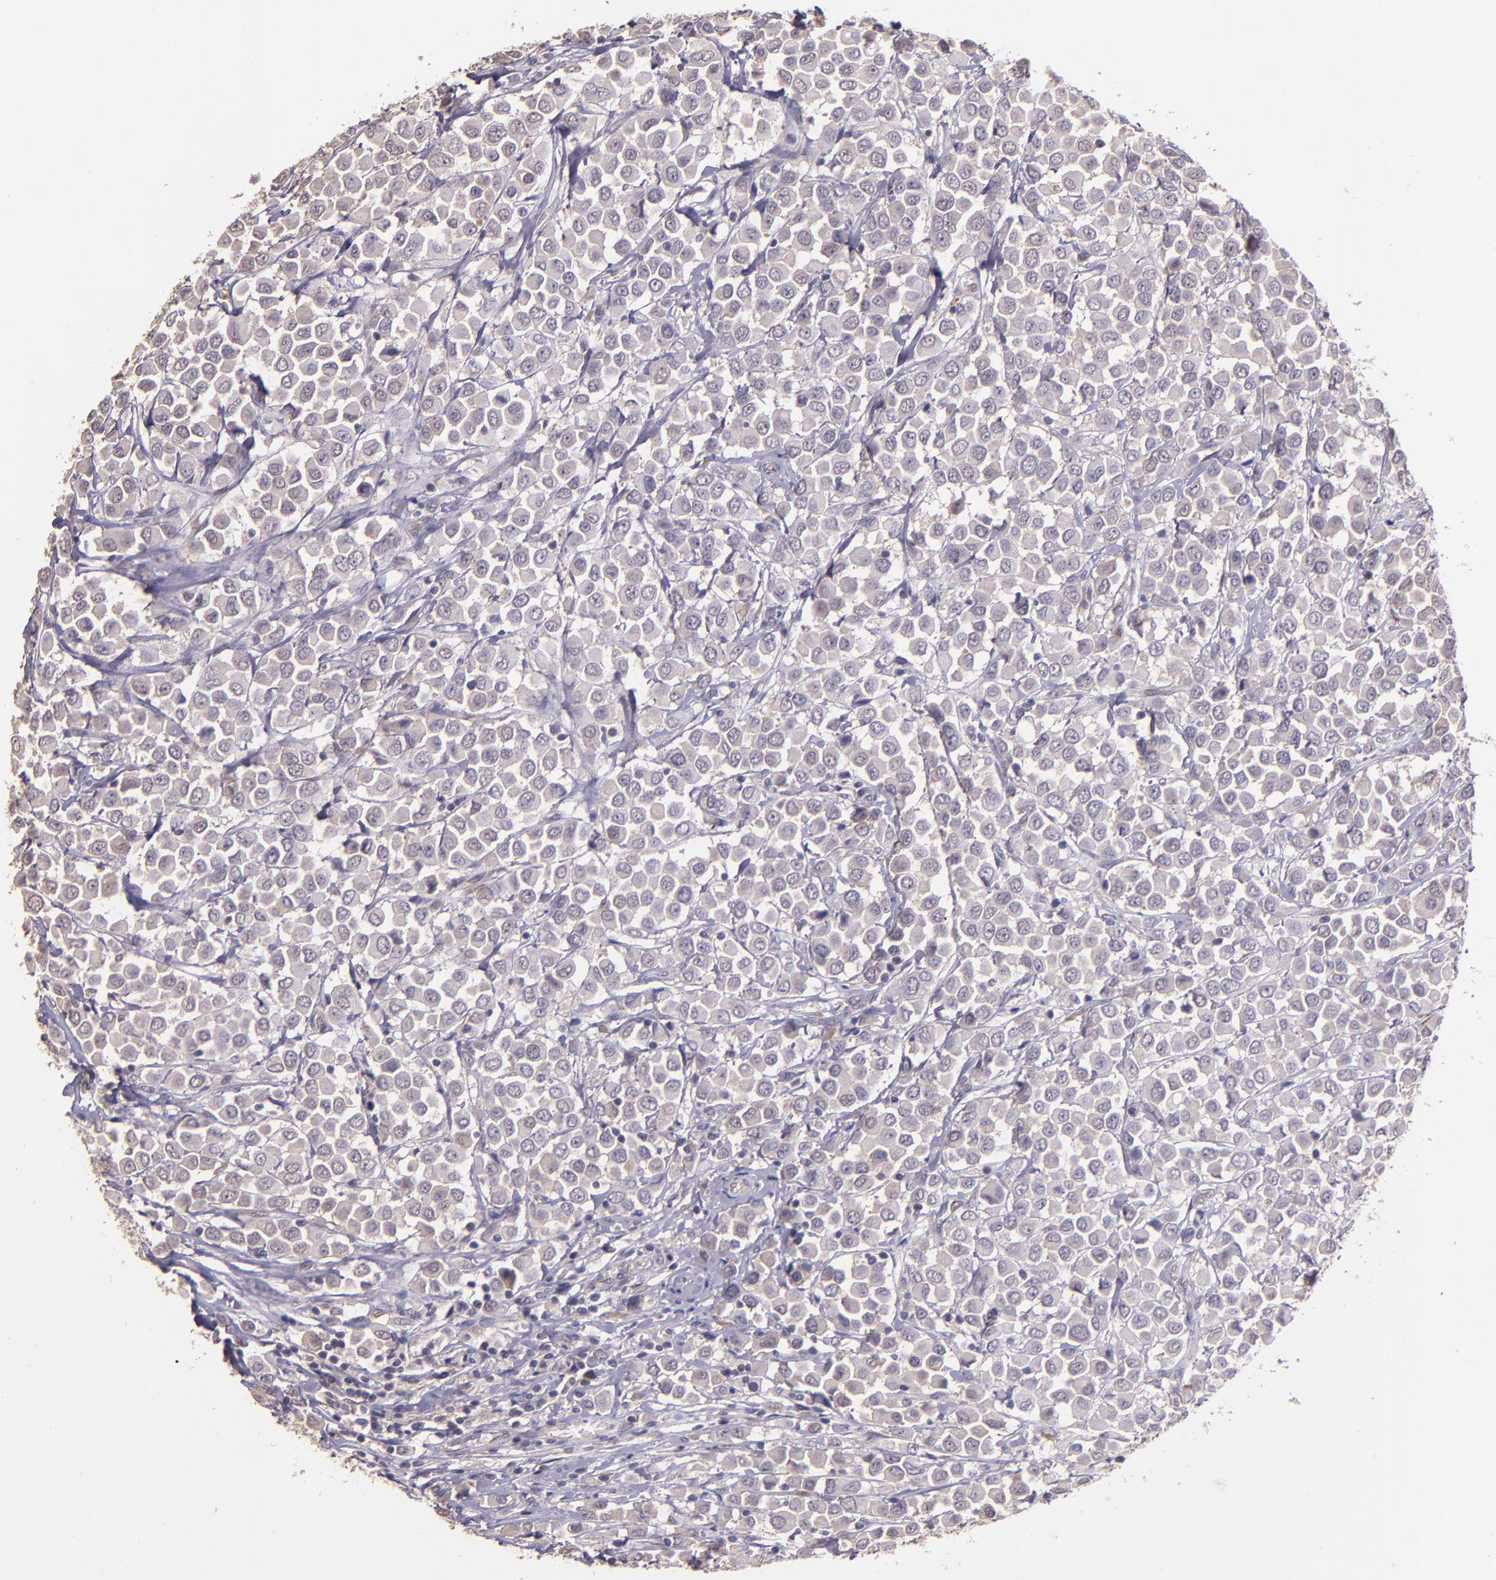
{"staining": {"intensity": "weak", "quantity": "25%-75%", "location": "cytoplasmic/membranous"}, "tissue": "breast cancer", "cell_type": "Tumor cells", "image_type": "cancer", "snomed": [{"axis": "morphology", "description": "Duct carcinoma"}, {"axis": "topography", "description": "Breast"}], "caption": "Weak cytoplasmic/membranous positivity is identified in approximately 25%-75% of tumor cells in intraductal carcinoma (breast).", "gene": "TAF7L", "patient": {"sex": "female", "age": 61}}